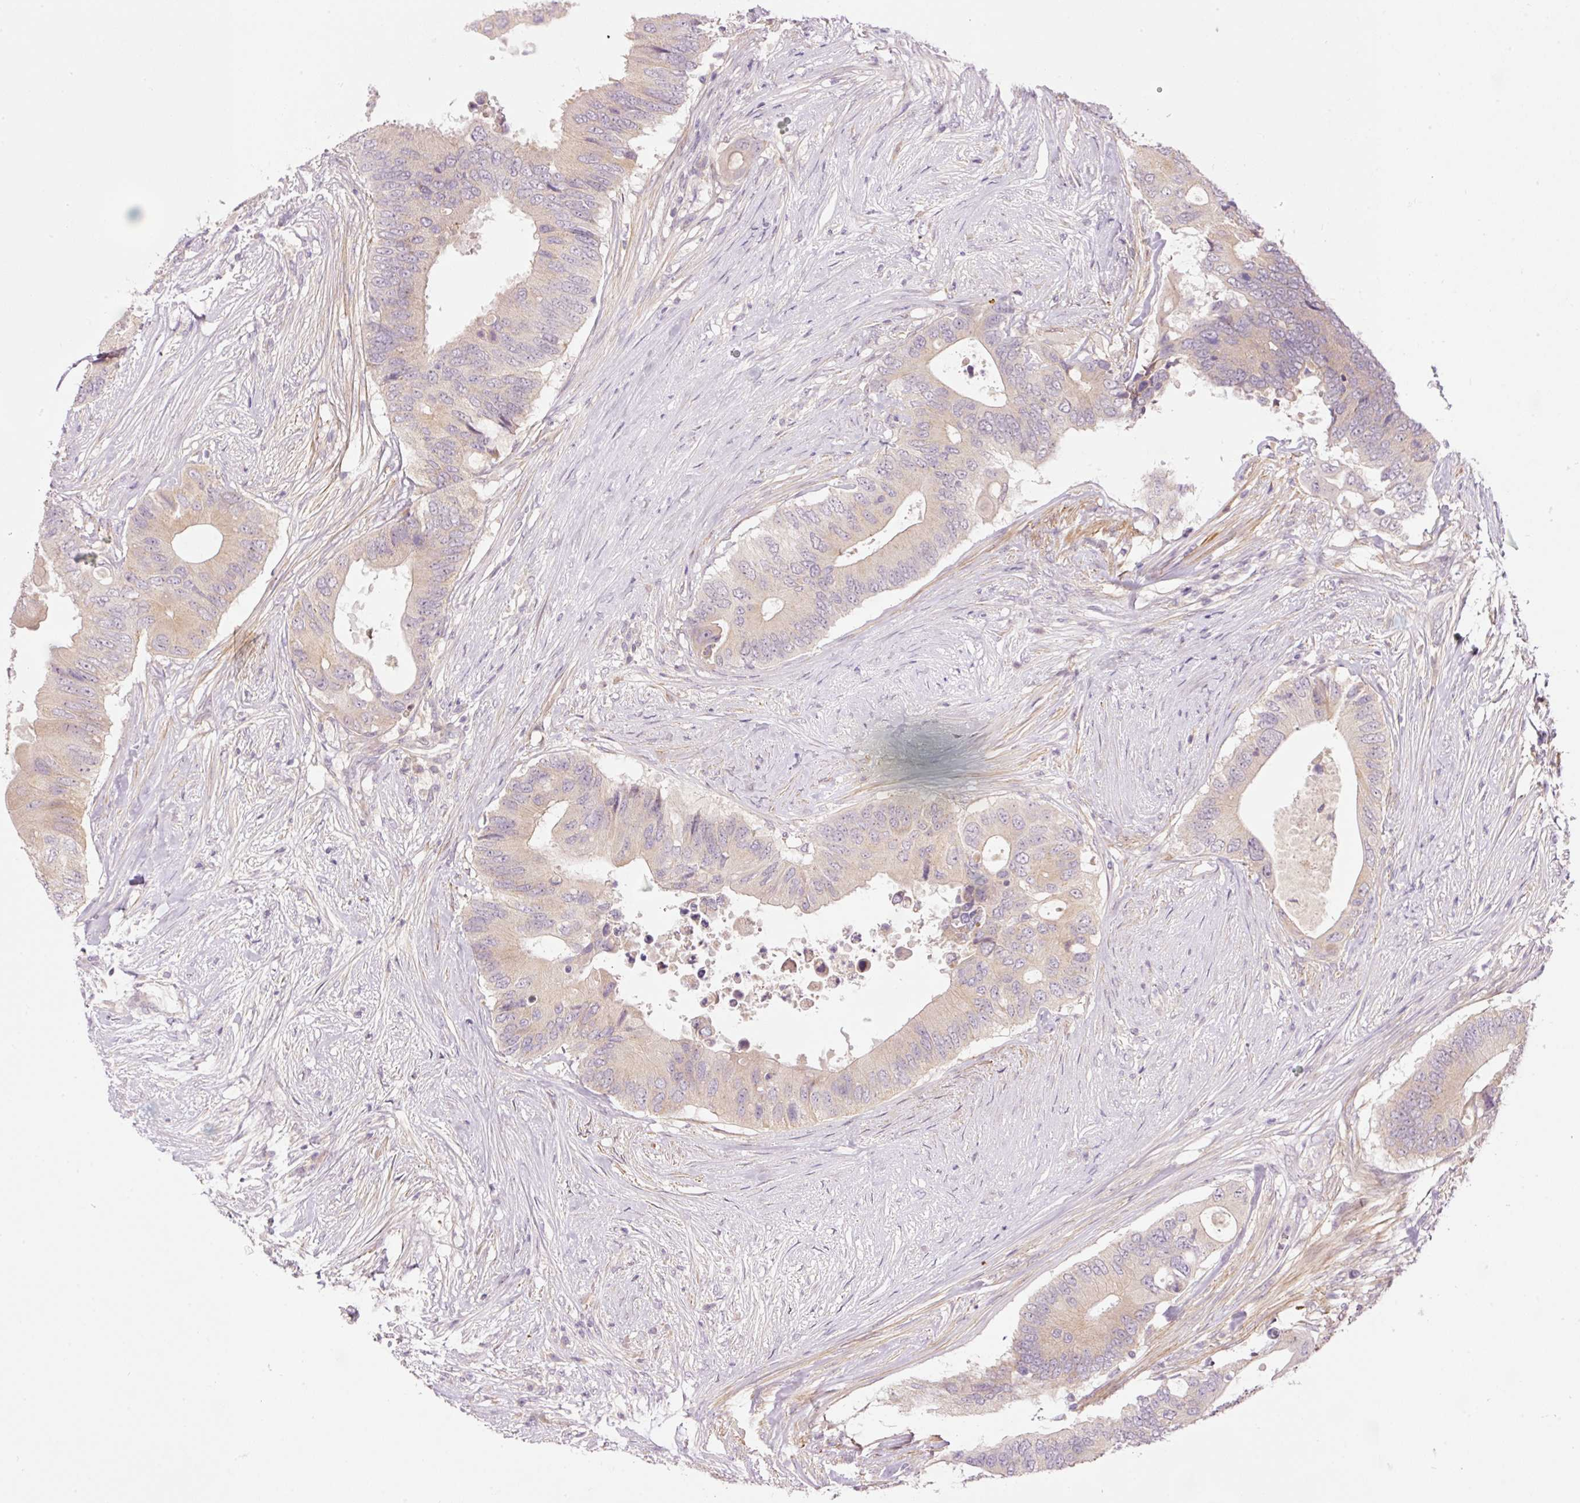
{"staining": {"intensity": "negative", "quantity": "none", "location": "none"}, "tissue": "colorectal cancer", "cell_type": "Tumor cells", "image_type": "cancer", "snomed": [{"axis": "morphology", "description": "Adenocarcinoma, NOS"}, {"axis": "topography", "description": "Colon"}], "caption": "Image shows no protein positivity in tumor cells of adenocarcinoma (colorectal) tissue.", "gene": "SLC29A3", "patient": {"sex": "male", "age": 71}}